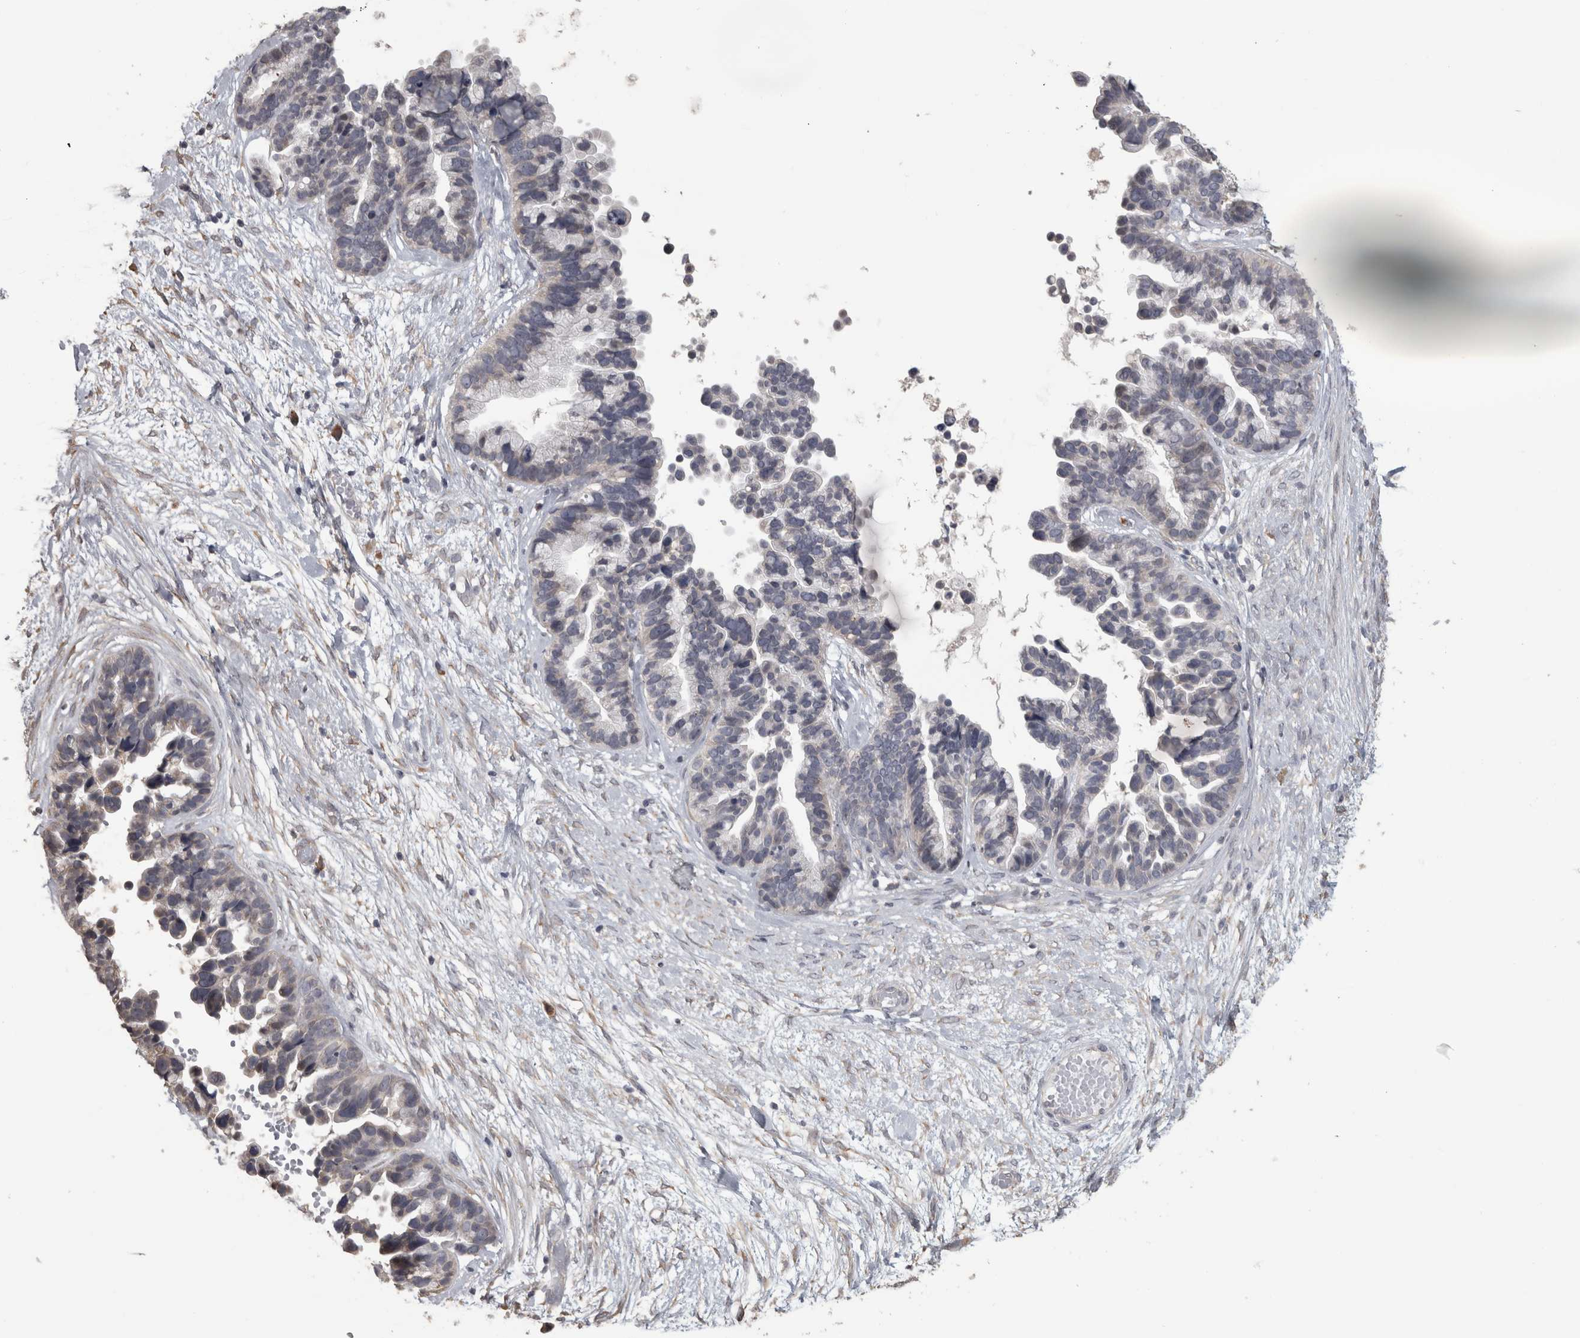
{"staining": {"intensity": "negative", "quantity": "none", "location": "none"}, "tissue": "ovarian cancer", "cell_type": "Tumor cells", "image_type": "cancer", "snomed": [{"axis": "morphology", "description": "Cystadenocarcinoma, serous, NOS"}, {"axis": "topography", "description": "Ovary"}], "caption": "IHC histopathology image of neoplastic tissue: ovarian cancer (serous cystadenocarcinoma) stained with DAB reveals no significant protein expression in tumor cells. (IHC, brightfield microscopy, high magnification).", "gene": "RAB29", "patient": {"sex": "female", "age": 56}}